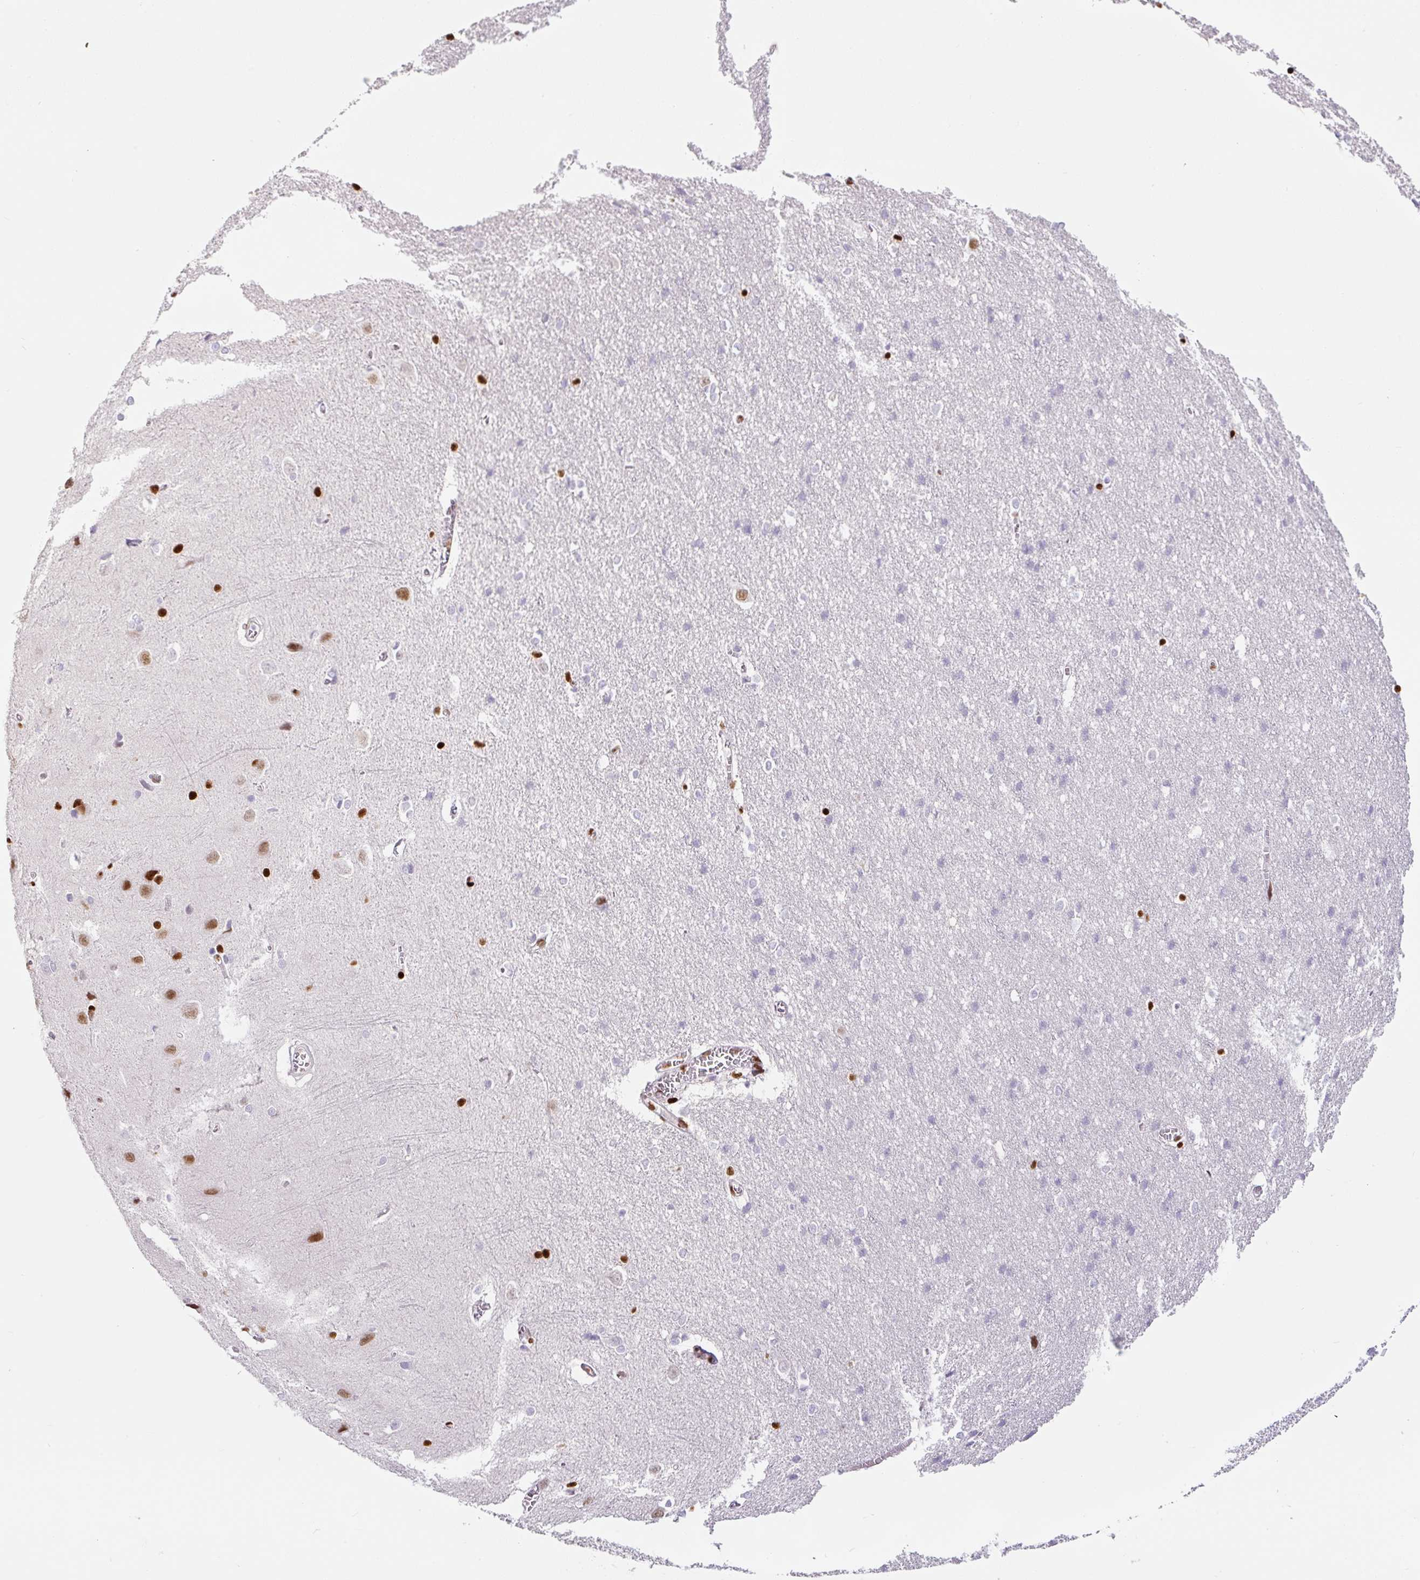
{"staining": {"intensity": "strong", "quantity": "<25%", "location": "nuclear"}, "tissue": "cerebral cortex", "cell_type": "Endothelial cells", "image_type": "normal", "snomed": [{"axis": "morphology", "description": "Normal tissue, NOS"}, {"axis": "topography", "description": "Cerebral cortex"}], "caption": "Protein analysis of normal cerebral cortex shows strong nuclear expression in approximately <25% of endothelial cells. Immunohistochemistry stains the protein in brown and the nuclei are stained blue.", "gene": "ZEB1", "patient": {"sex": "male", "age": 37}}